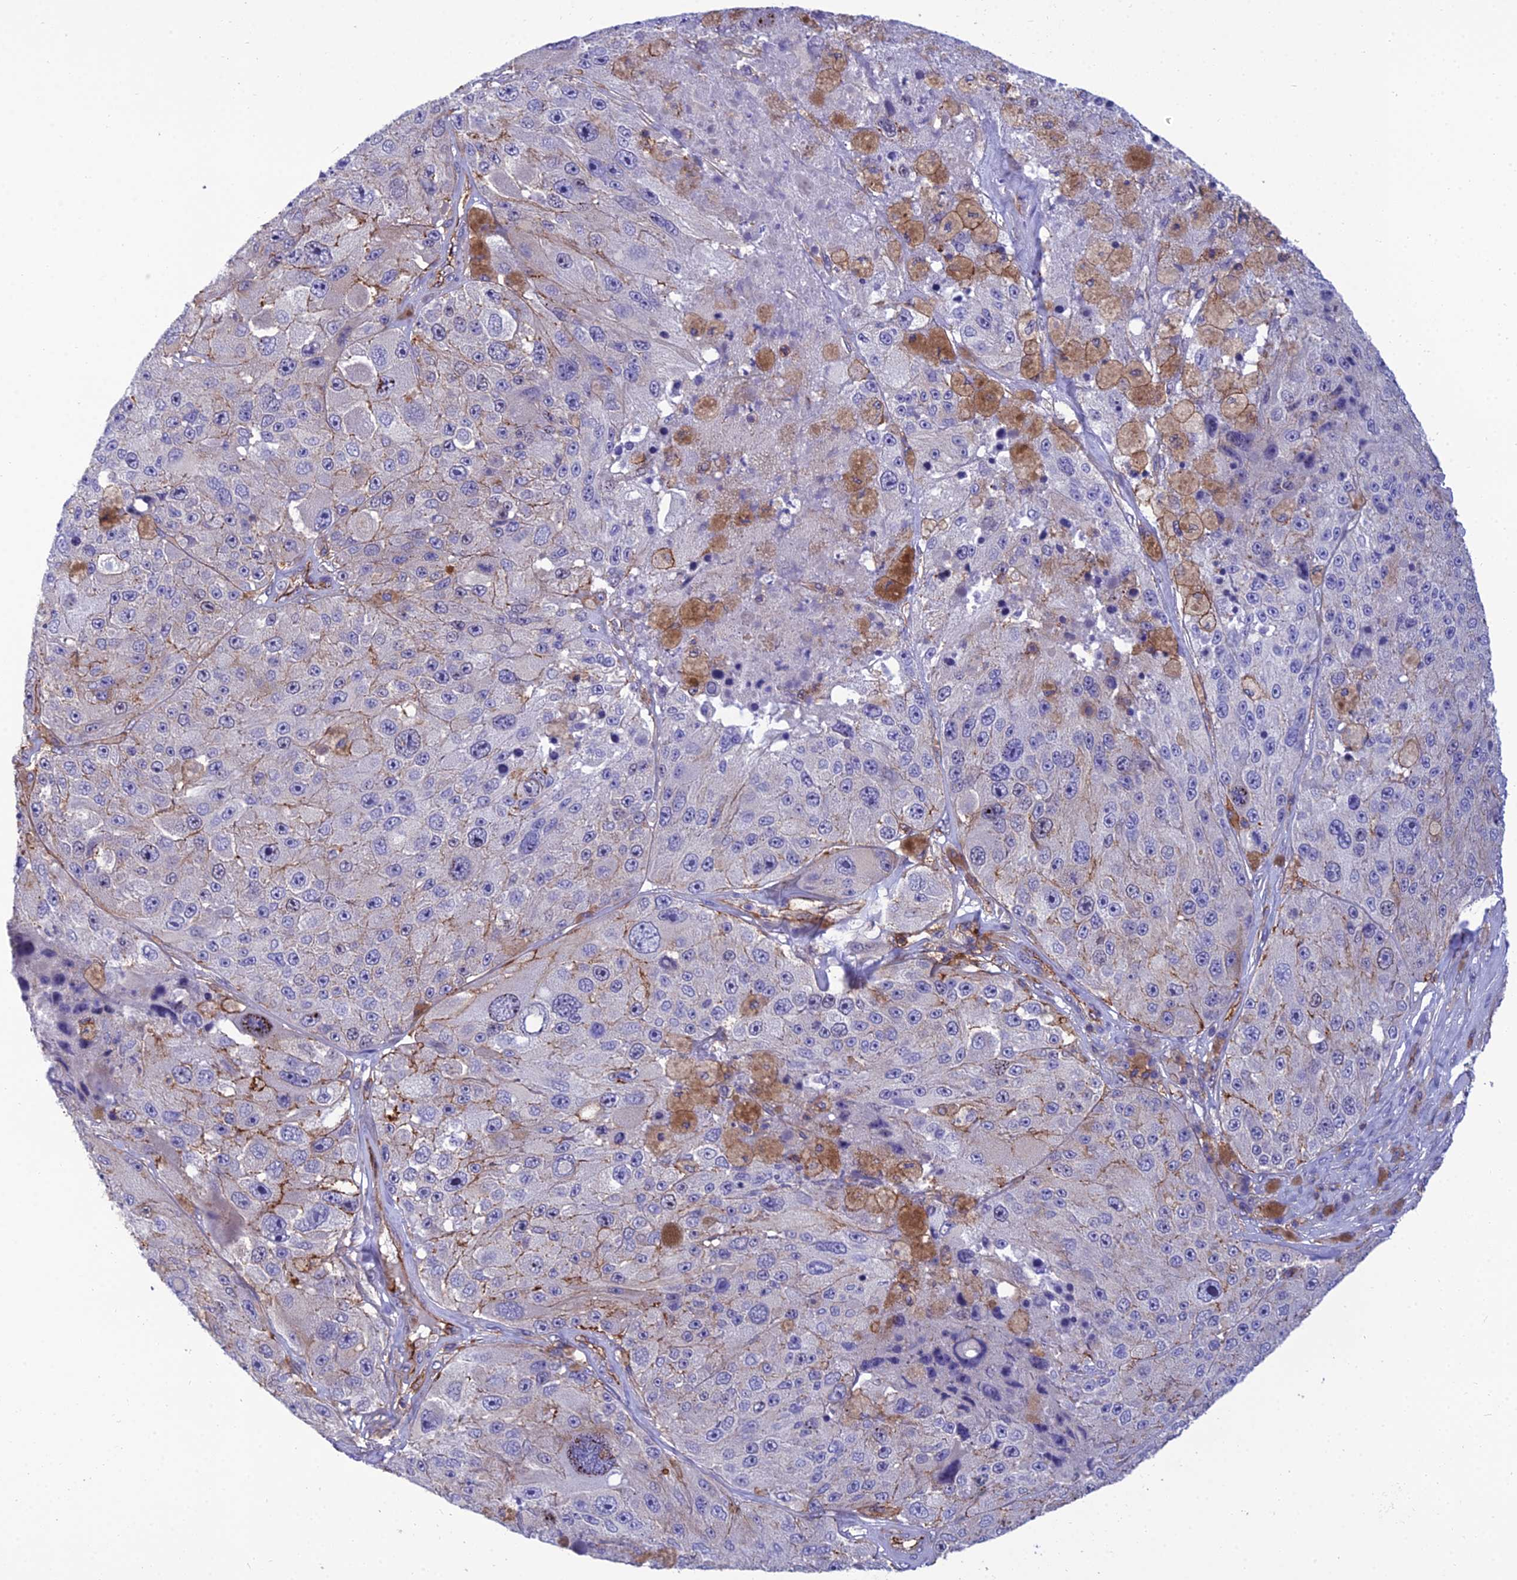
{"staining": {"intensity": "moderate", "quantity": "<25%", "location": "cytoplasmic/membranous"}, "tissue": "melanoma", "cell_type": "Tumor cells", "image_type": "cancer", "snomed": [{"axis": "morphology", "description": "Malignant melanoma, Metastatic site"}, {"axis": "topography", "description": "Lymph node"}], "caption": "An IHC photomicrograph of neoplastic tissue is shown. Protein staining in brown labels moderate cytoplasmic/membranous positivity in melanoma within tumor cells. The staining was performed using DAB (3,3'-diaminobenzidine) to visualize the protein expression in brown, while the nuclei were stained in blue with hematoxylin (Magnification: 20x).", "gene": "PPP1R18", "patient": {"sex": "male", "age": 62}}